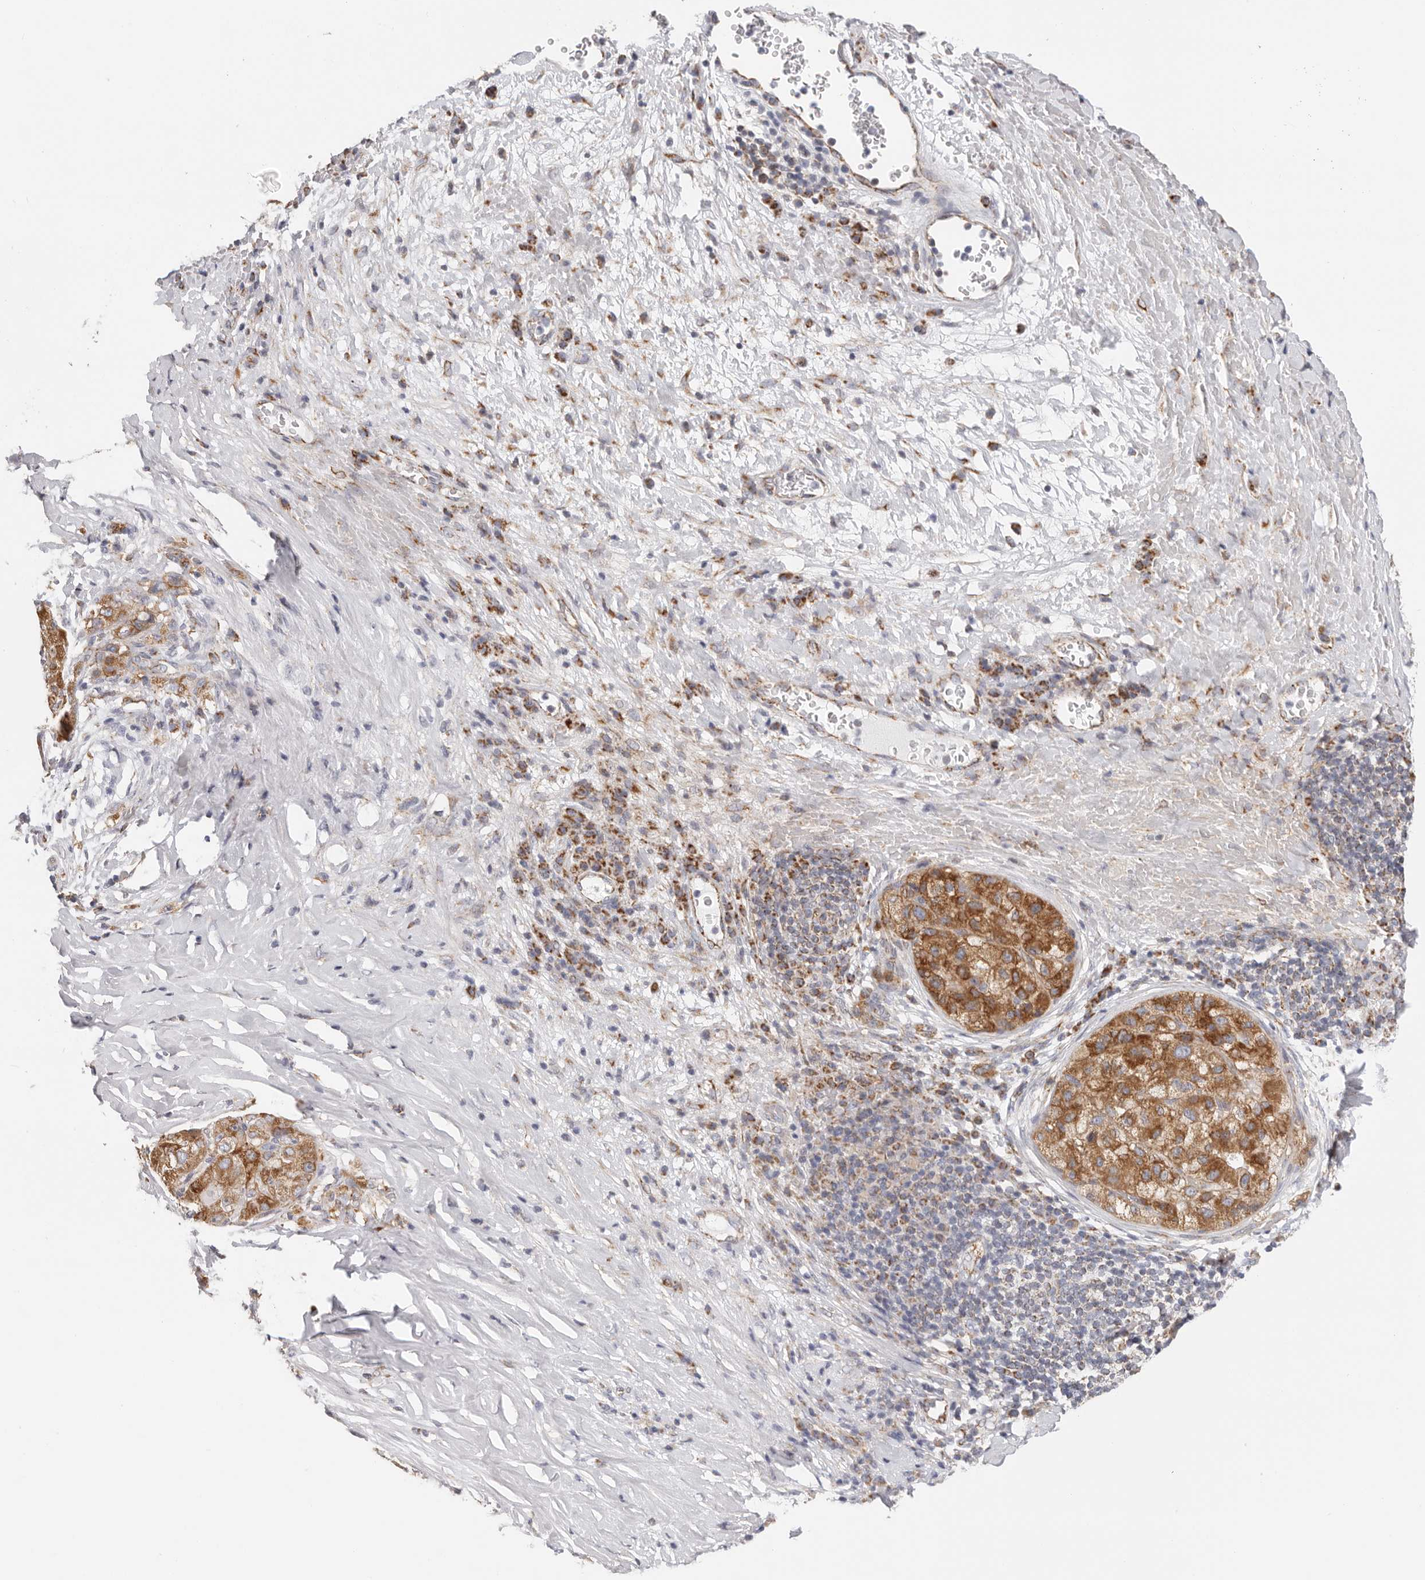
{"staining": {"intensity": "strong", "quantity": ">75%", "location": "cytoplasmic/membranous"}, "tissue": "liver cancer", "cell_type": "Tumor cells", "image_type": "cancer", "snomed": [{"axis": "morphology", "description": "Carcinoma, Hepatocellular, NOS"}, {"axis": "topography", "description": "Liver"}], "caption": "Strong cytoplasmic/membranous expression is seen in approximately >75% of tumor cells in liver cancer.", "gene": "AFDN", "patient": {"sex": "male", "age": 80}}